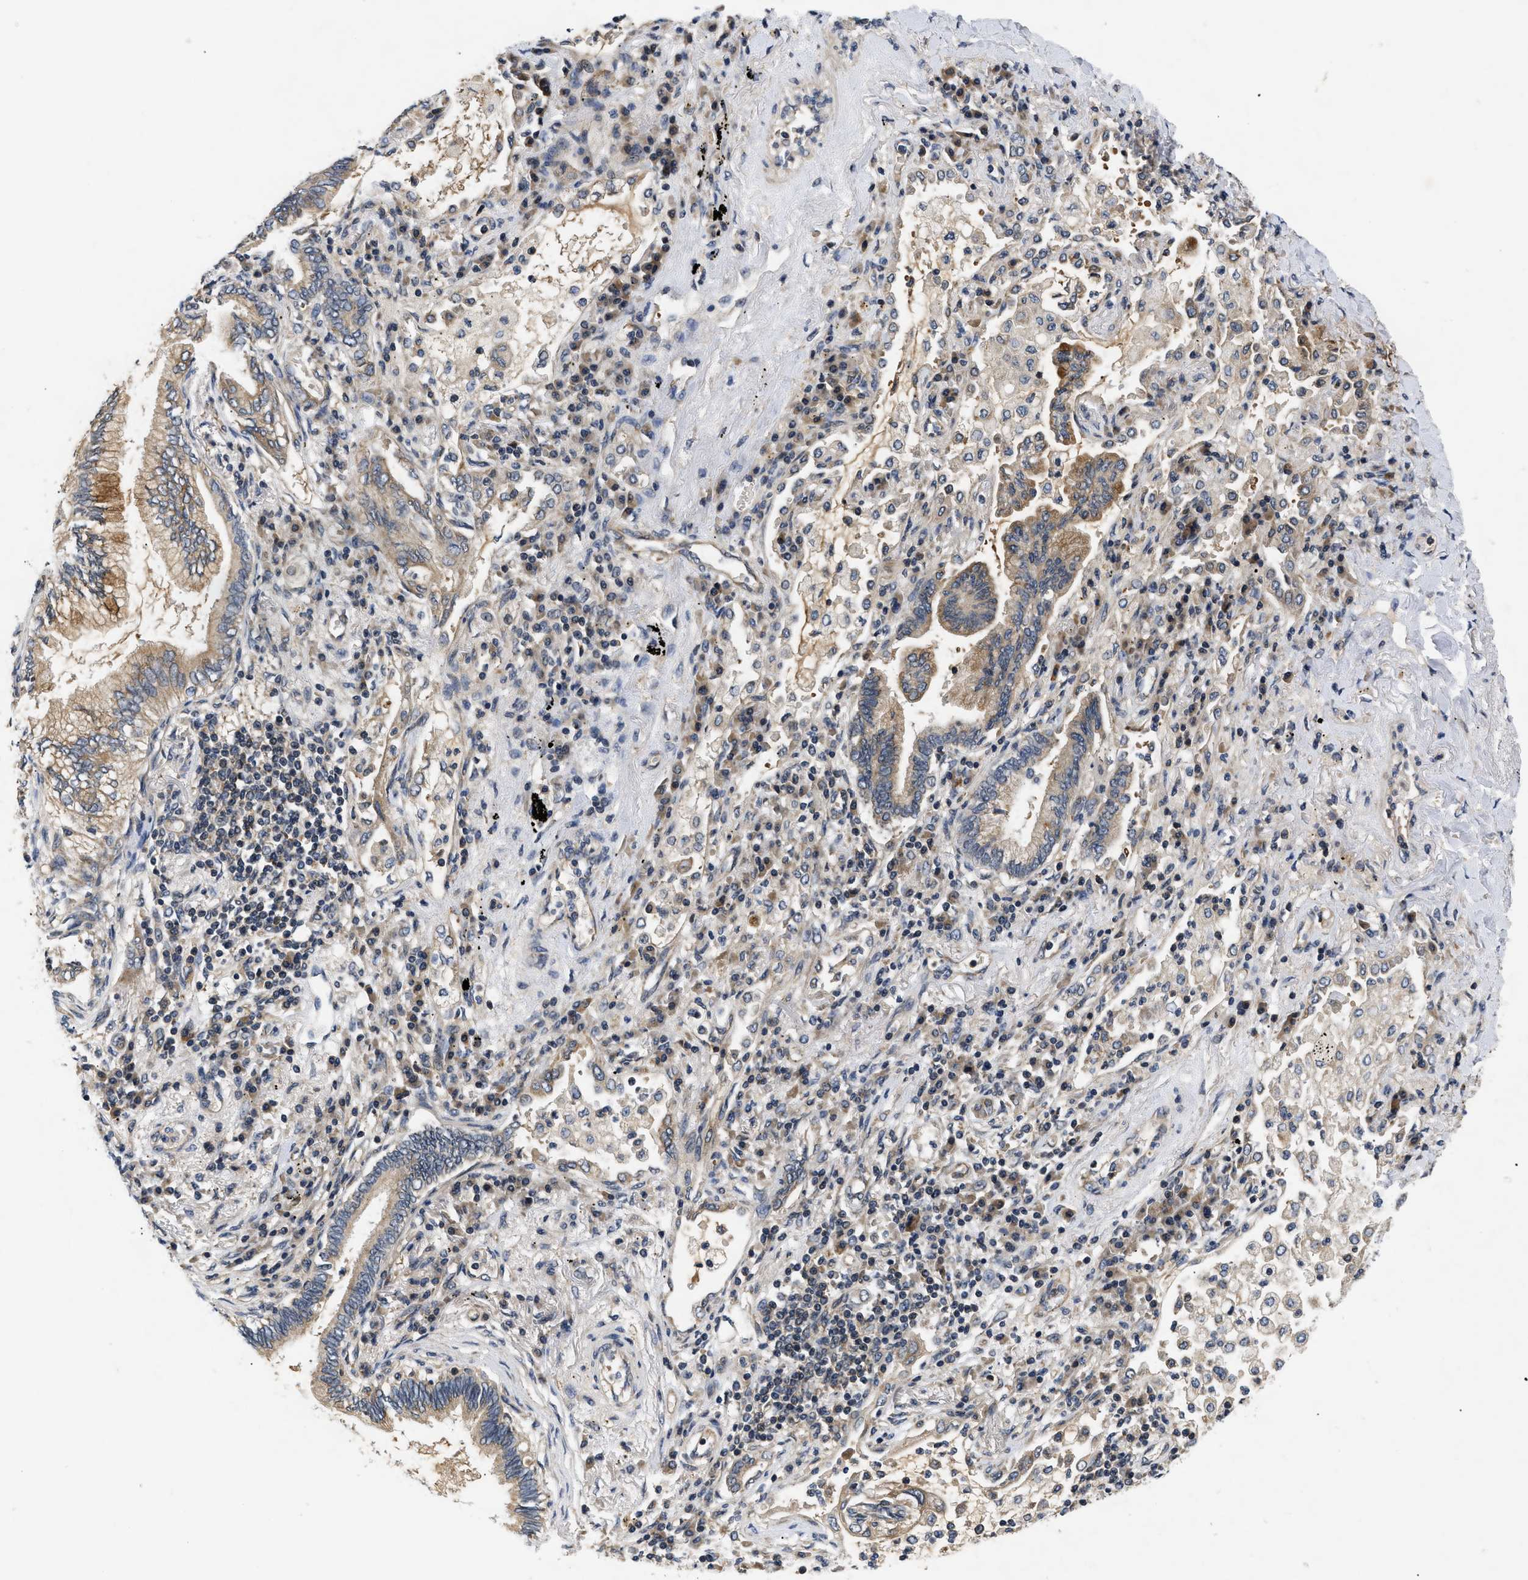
{"staining": {"intensity": "moderate", "quantity": "25%-75%", "location": "cytoplasmic/membranous"}, "tissue": "lung cancer", "cell_type": "Tumor cells", "image_type": "cancer", "snomed": [{"axis": "morphology", "description": "Normal tissue, NOS"}, {"axis": "morphology", "description": "Adenocarcinoma, NOS"}, {"axis": "topography", "description": "Bronchus"}, {"axis": "topography", "description": "Lung"}], "caption": "This micrograph shows lung cancer stained with IHC to label a protein in brown. The cytoplasmic/membranous of tumor cells show moderate positivity for the protein. Nuclei are counter-stained blue.", "gene": "HMGCR", "patient": {"sex": "female", "age": 70}}